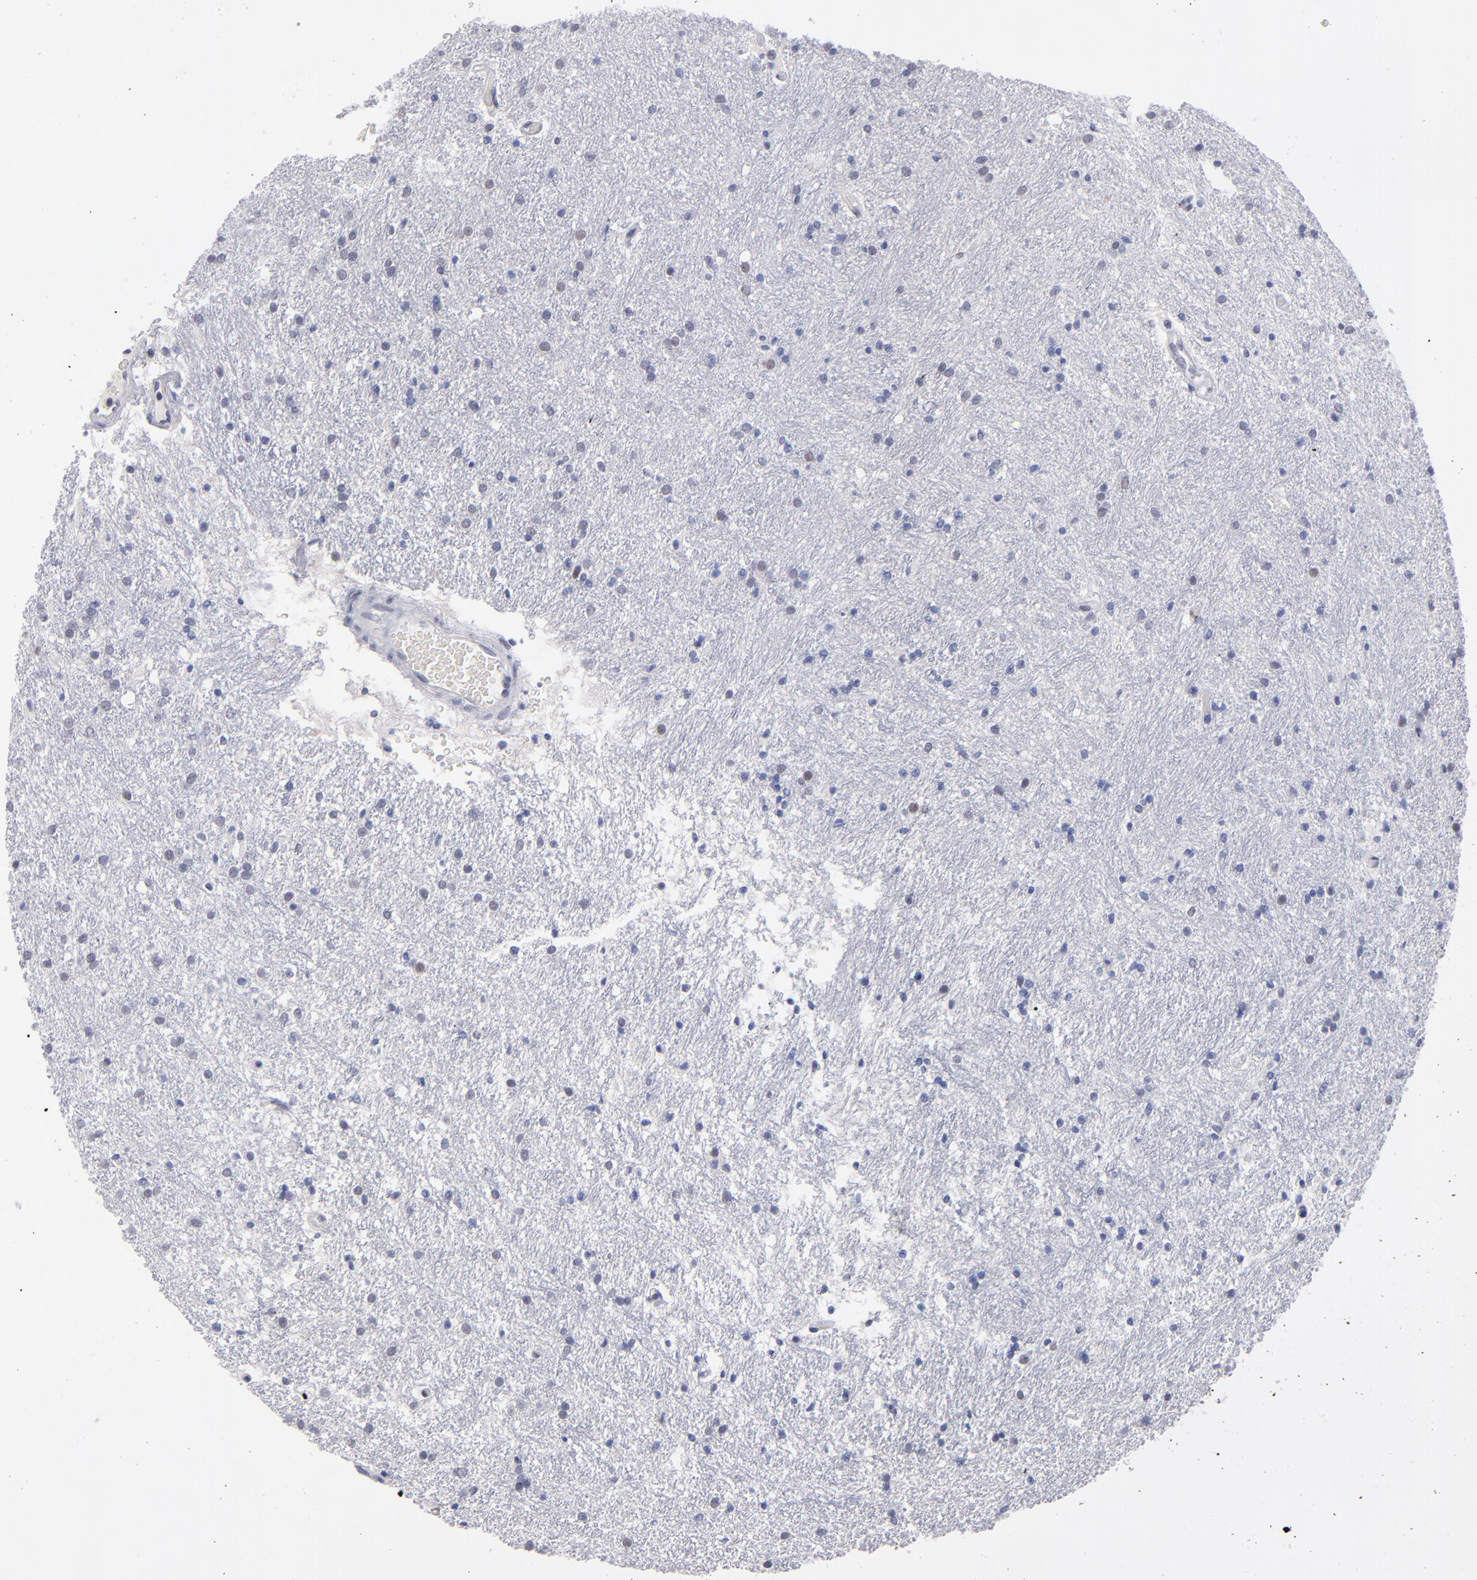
{"staining": {"intensity": "weak", "quantity": "<25%", "location": "nuclear"}, "tissue": "glioma", "cell_type": "Tumor cells", "image_type": "cancer", "snomed": [{"axis": "morphology", "description": "Glioma, malignant, High grade"}, {"axis": "topography", "description": "Brain"}], "caption": "A micrograph of human glioma is negative for staining in tumor cells.", "gene": "TEX11", "patient": {"sex": "female", "age": 50}}